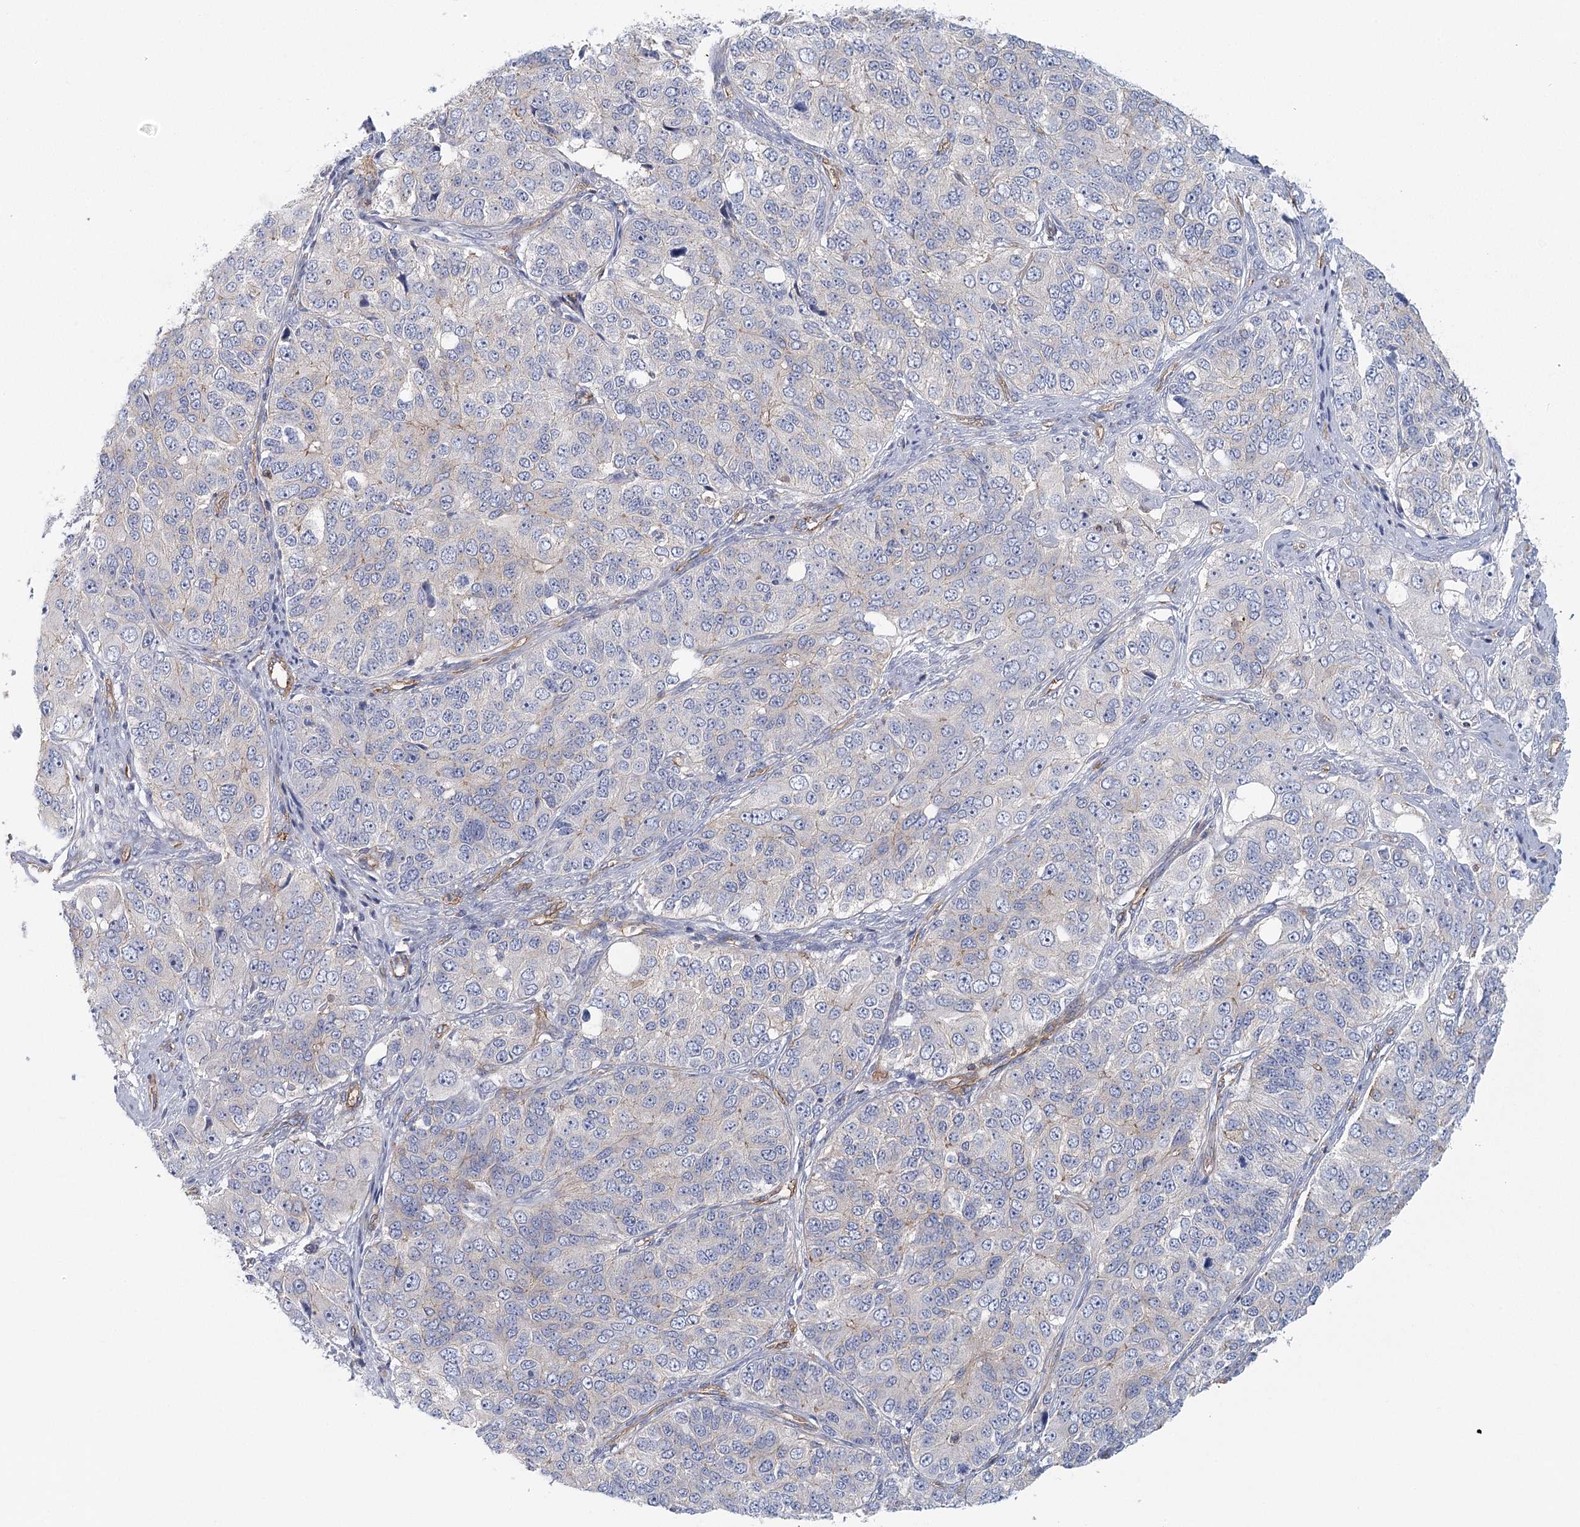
{"staining": {"intensity": "negative", "quantity": "none", "location": "none"}, "tissue": "ovarian cancer", "cell_type": "Tumor cells", "image_type": "cancer", "snomed": [{"axis": "morphology", "description": "Carcinoma, endometroid"}, {"axis": "topography", "description": "Ovary"}], "caption": "There is no significant positivity in tumor cells of ovarian cancer. (DAB immunohistochemistry (IHC) visualized using brightfield microscopy, high magnification).", "gene": "IFT46", "patient": {"sex": "female", "age": 51}}